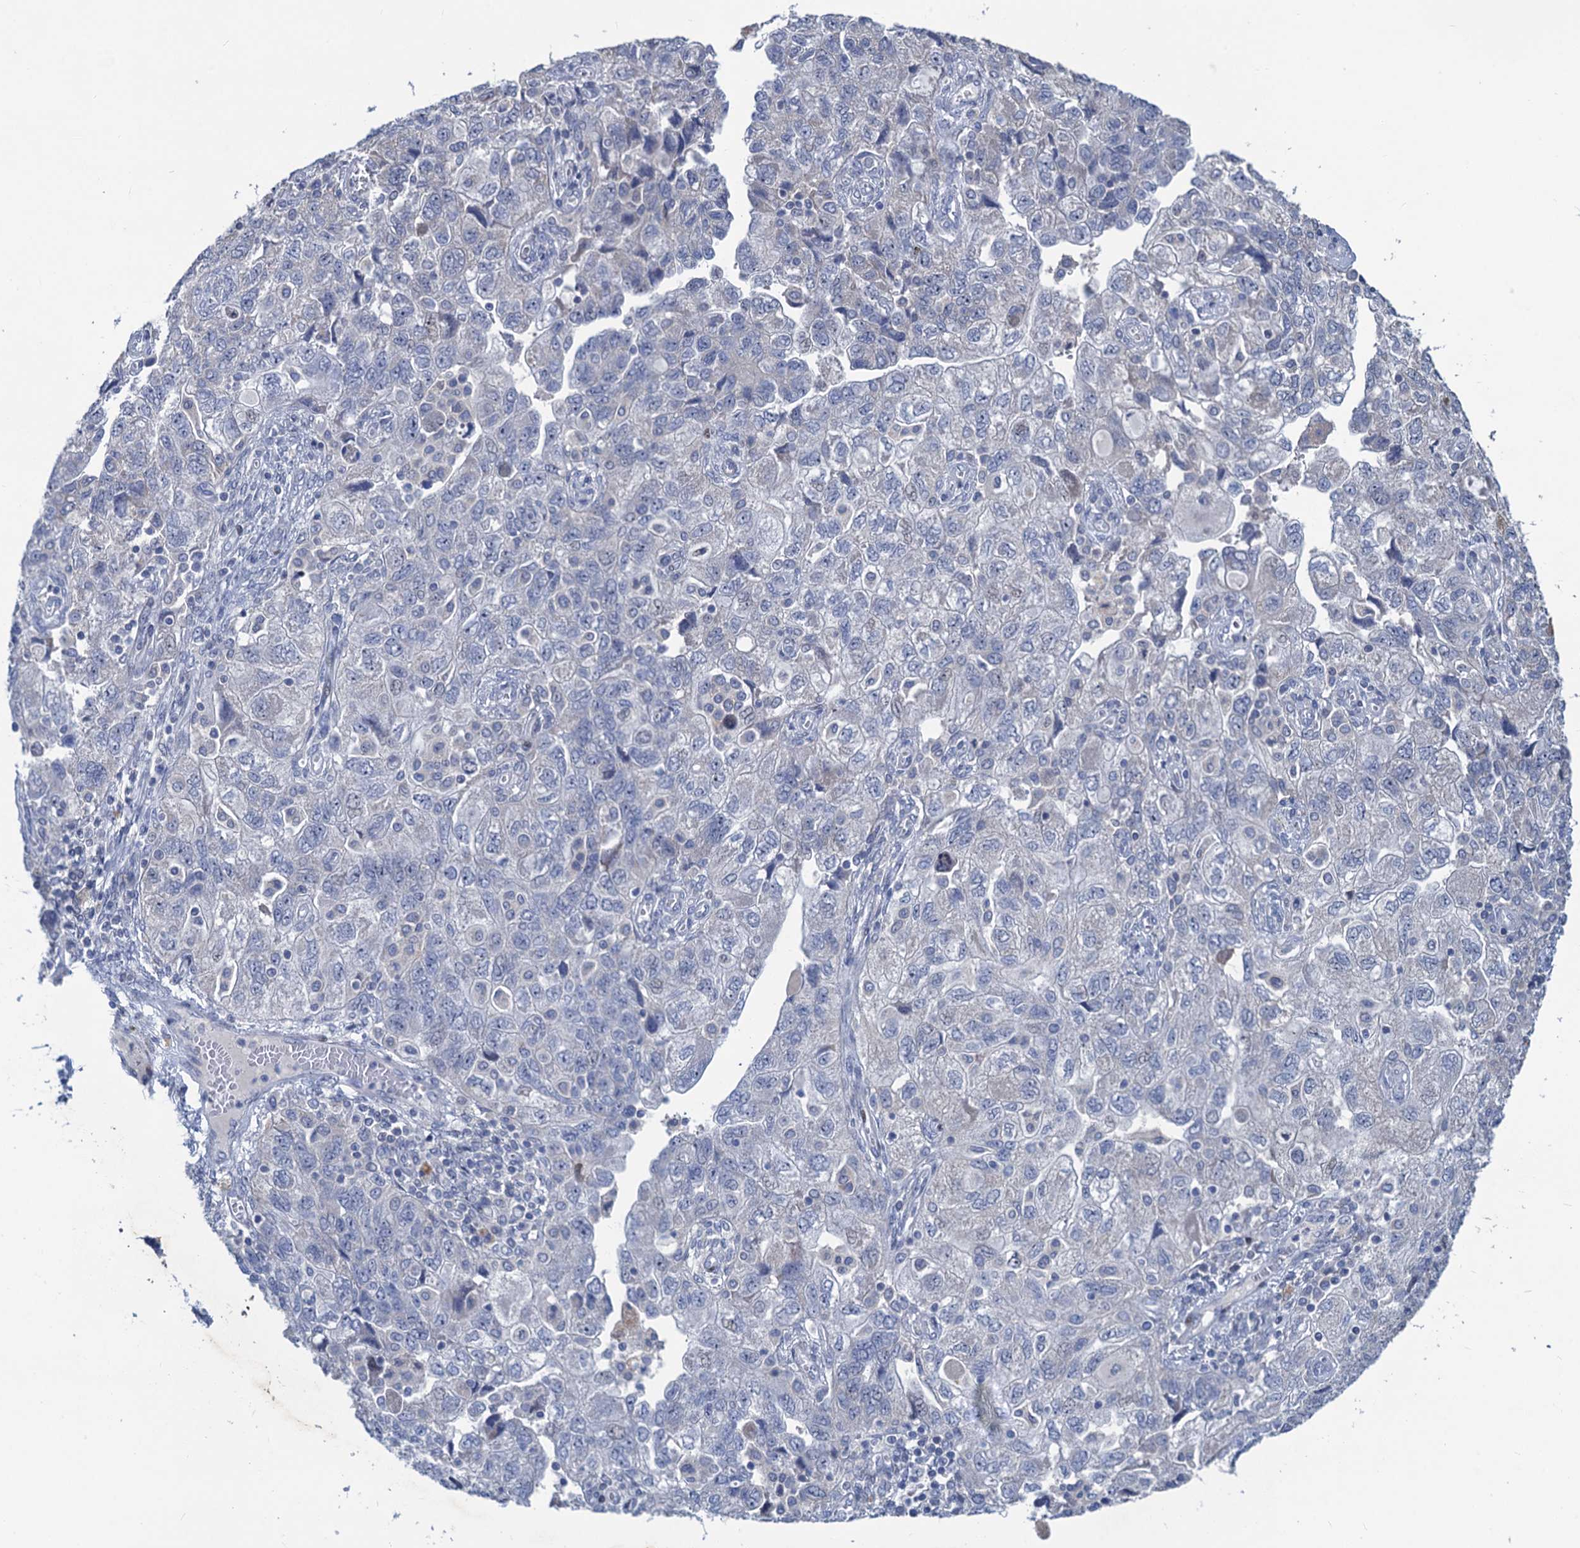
{"staining": {"intensity": "negative", "quantity": "none", "location": "none"}, "tissue": "ovarian cancer", "cell_type": "Tumor cells", "image_type": "cancer", "snomed": [{"axis": "morphology", "description": "Carcinoma, NOS"}, {"axis": "morphology", "description": "Cystadenocarcinoma, serous, NOS"}, {"axis": "topography", "description": "Ovary"}], "caption": "Ovarian carcinoma was stained to show a protein in brown. There is no significant staining in tumor cells.", "gene": "ESYT3", "patient": {"sex": "female", "age": 69}}